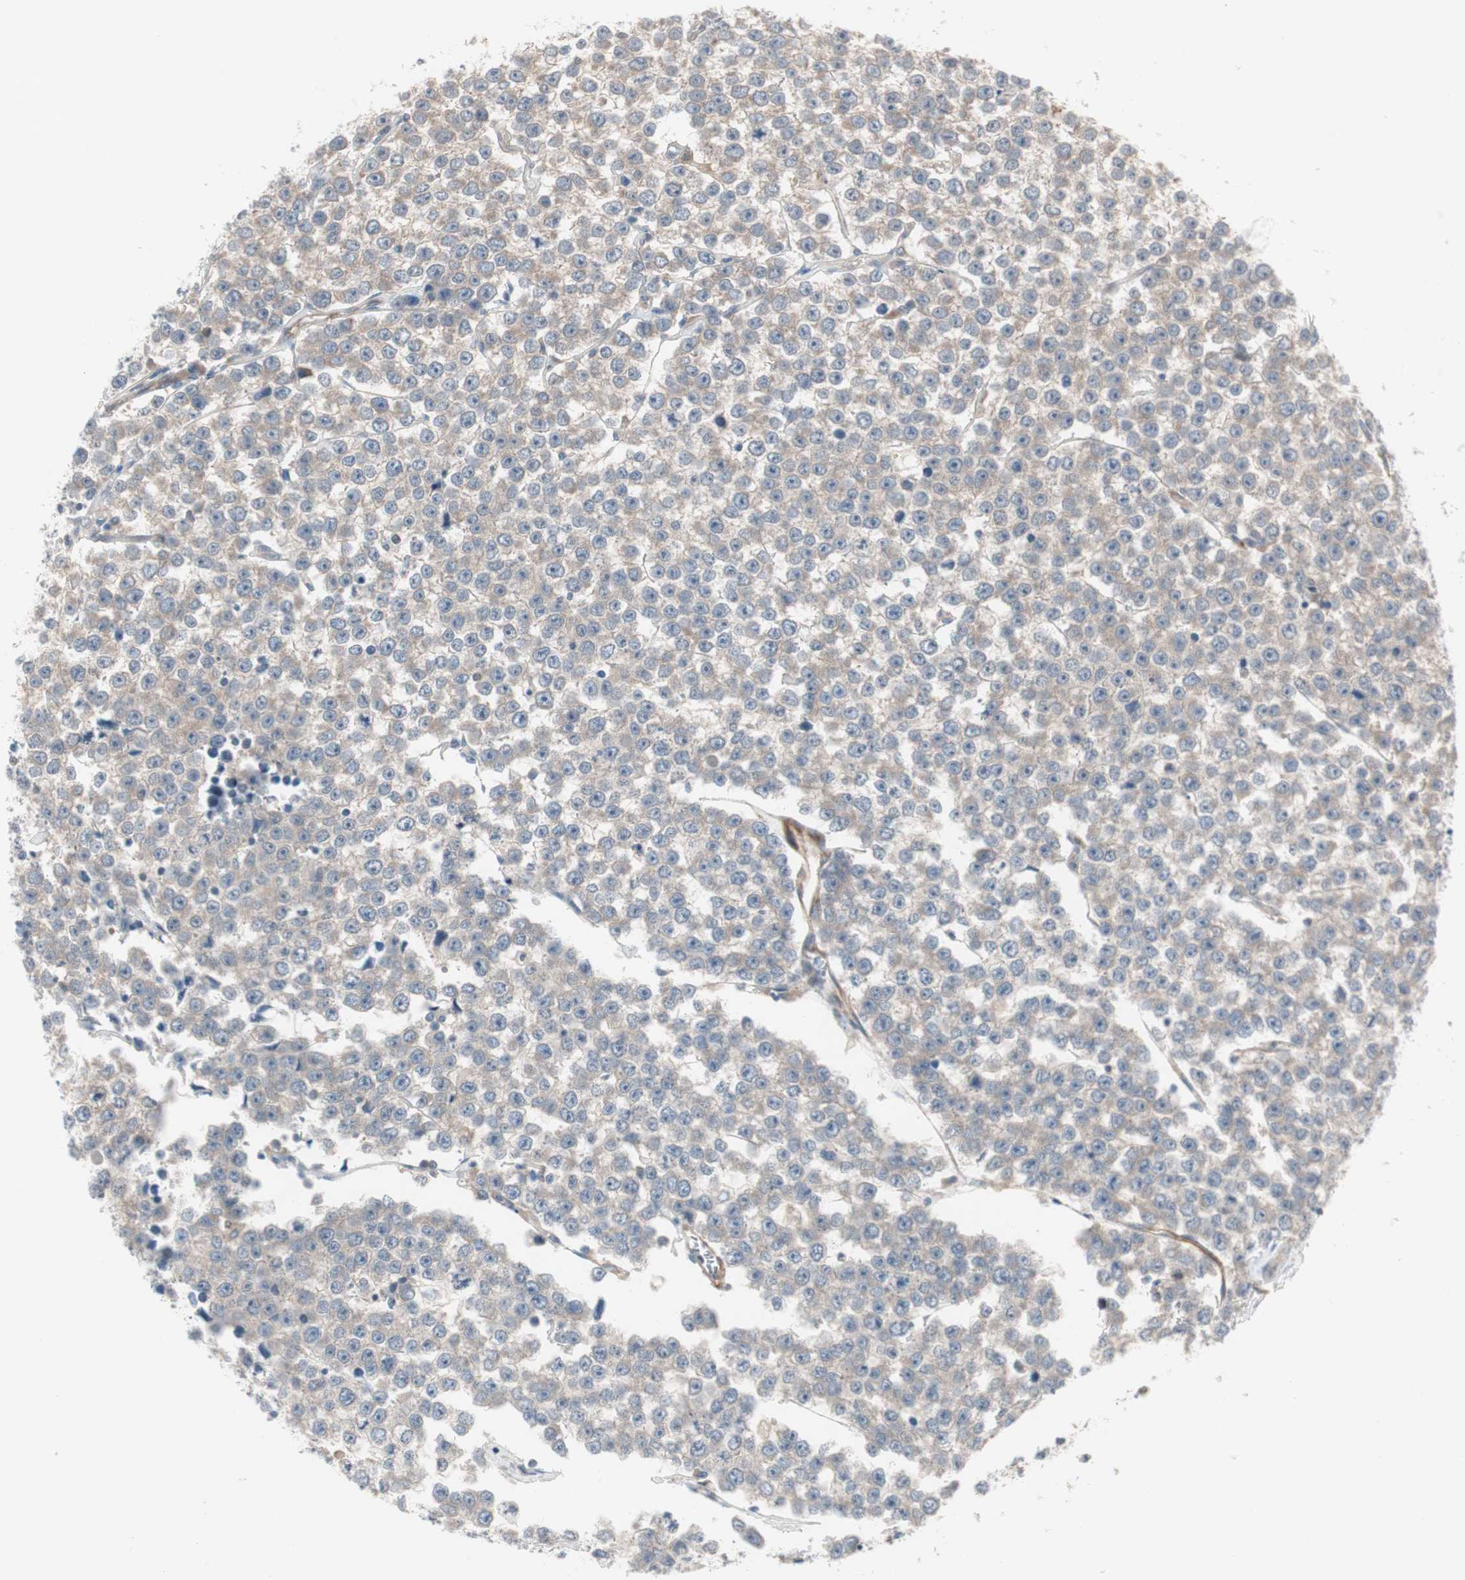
{"staining": {"intensity": "weak", "quantity": "25%-75%", "location": "cytoplasmic/membranous"}, "tissue": "testis cancer", "cell_type": "Tumor cells", "image_type": "cancer", "snomed": [{"axis": "morphology", "description": "Seminoma, NOS"}, {"axis": "morphology", "description": "Carcinoma, Embryonal, NOS"}, {"axis": "topography", "description": "Testis"}], "caption": "Seminoma (testis) stained for a protein demonstrates weak cytoplasmic/membranous positivity in tumor cells. (Brightfield microscopy of DAB IHC at high magnification).", "gene": "STAB1", "patient": {"sex": "male", "age": 52}}